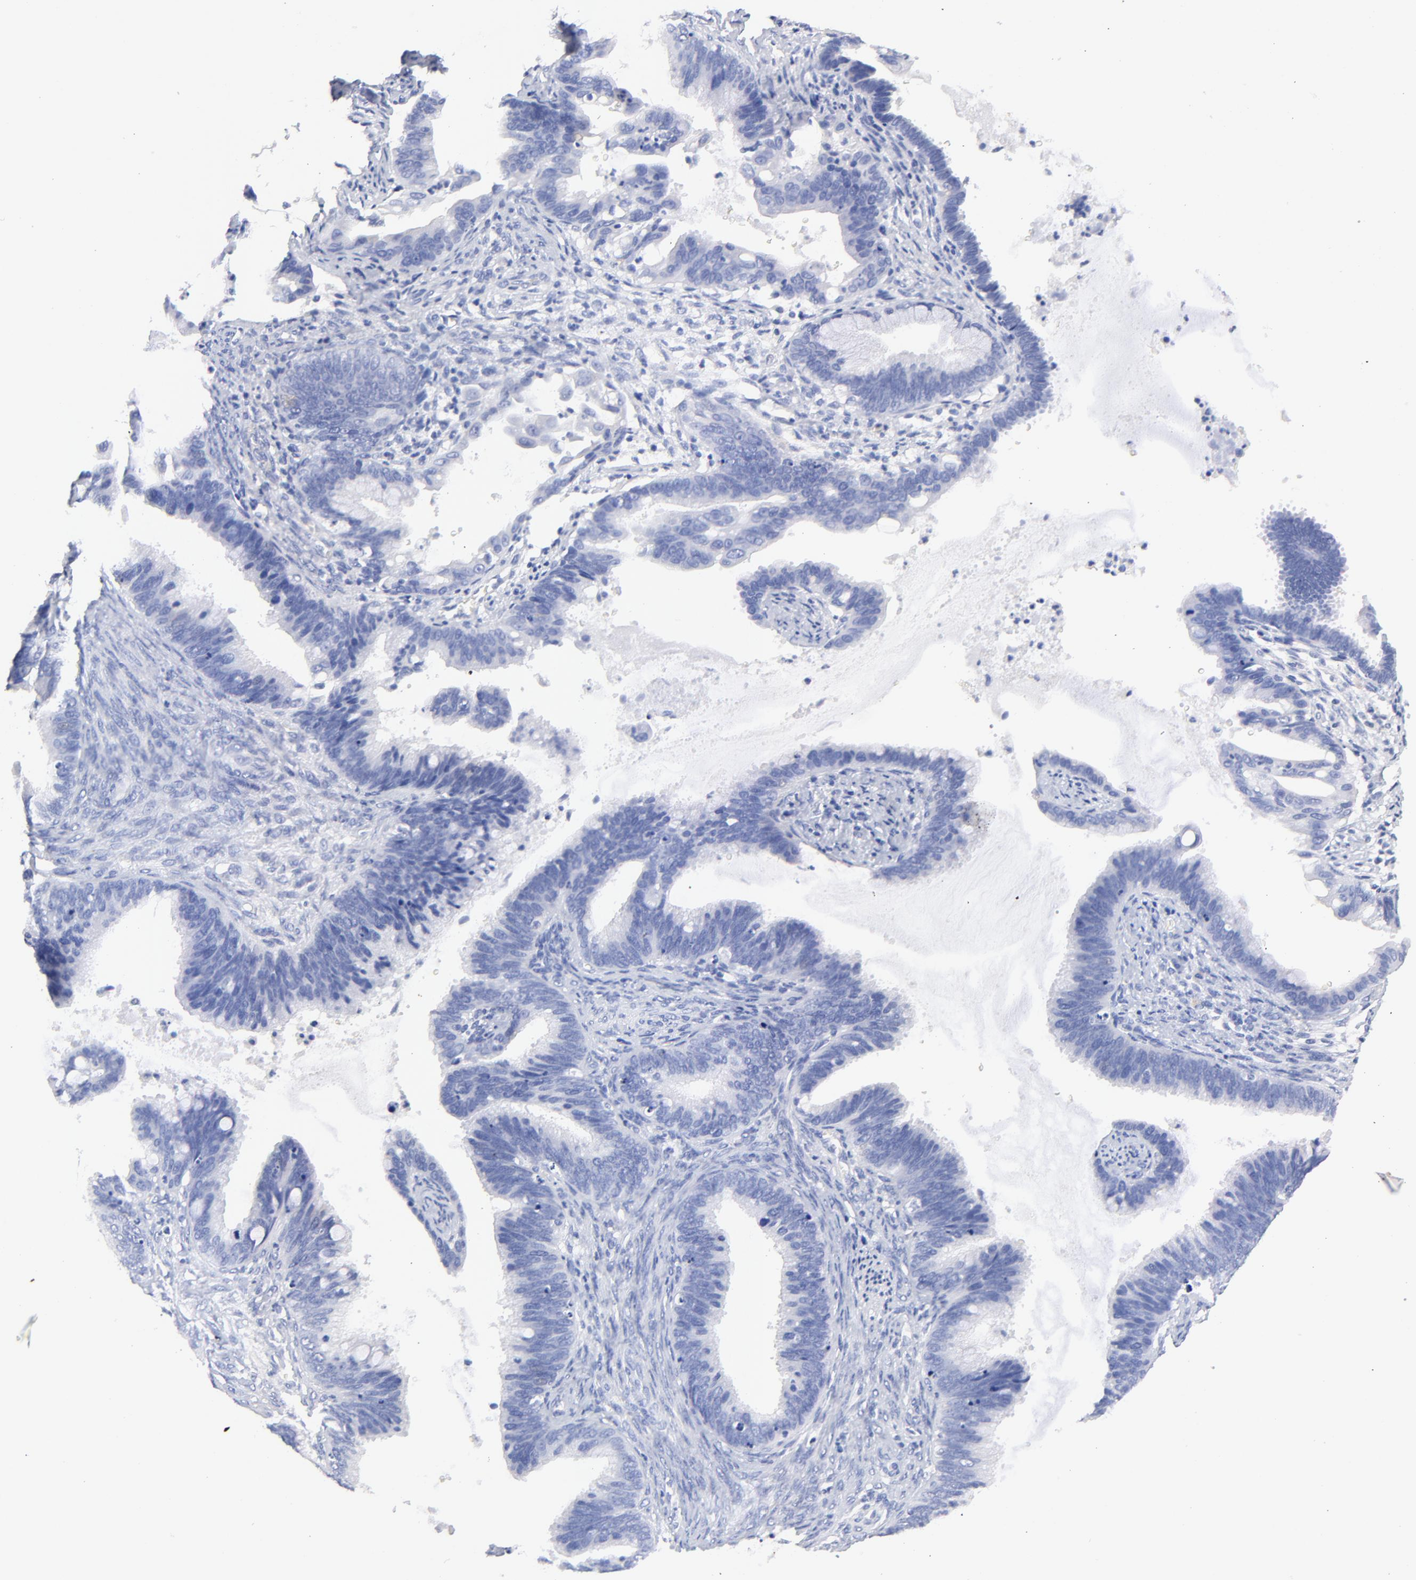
{"staining": {"intensity": "negative", "quantity": "none", "location": "none"}, "tissue": "cervical cancer", "cell_type": "Tumor cells", "image_type": "cancer", "snomed": [{"axis": "morphology", "description": "Adenocarcinoma, NOS"}, {"axis": "topography", "description": "Cervix"}], "caption": "Tumor cells show no significant protein expression in cervical adenocarcinoma.", "gene": "HORMAD2", "patient": {"sex": "female", "age": 47}}